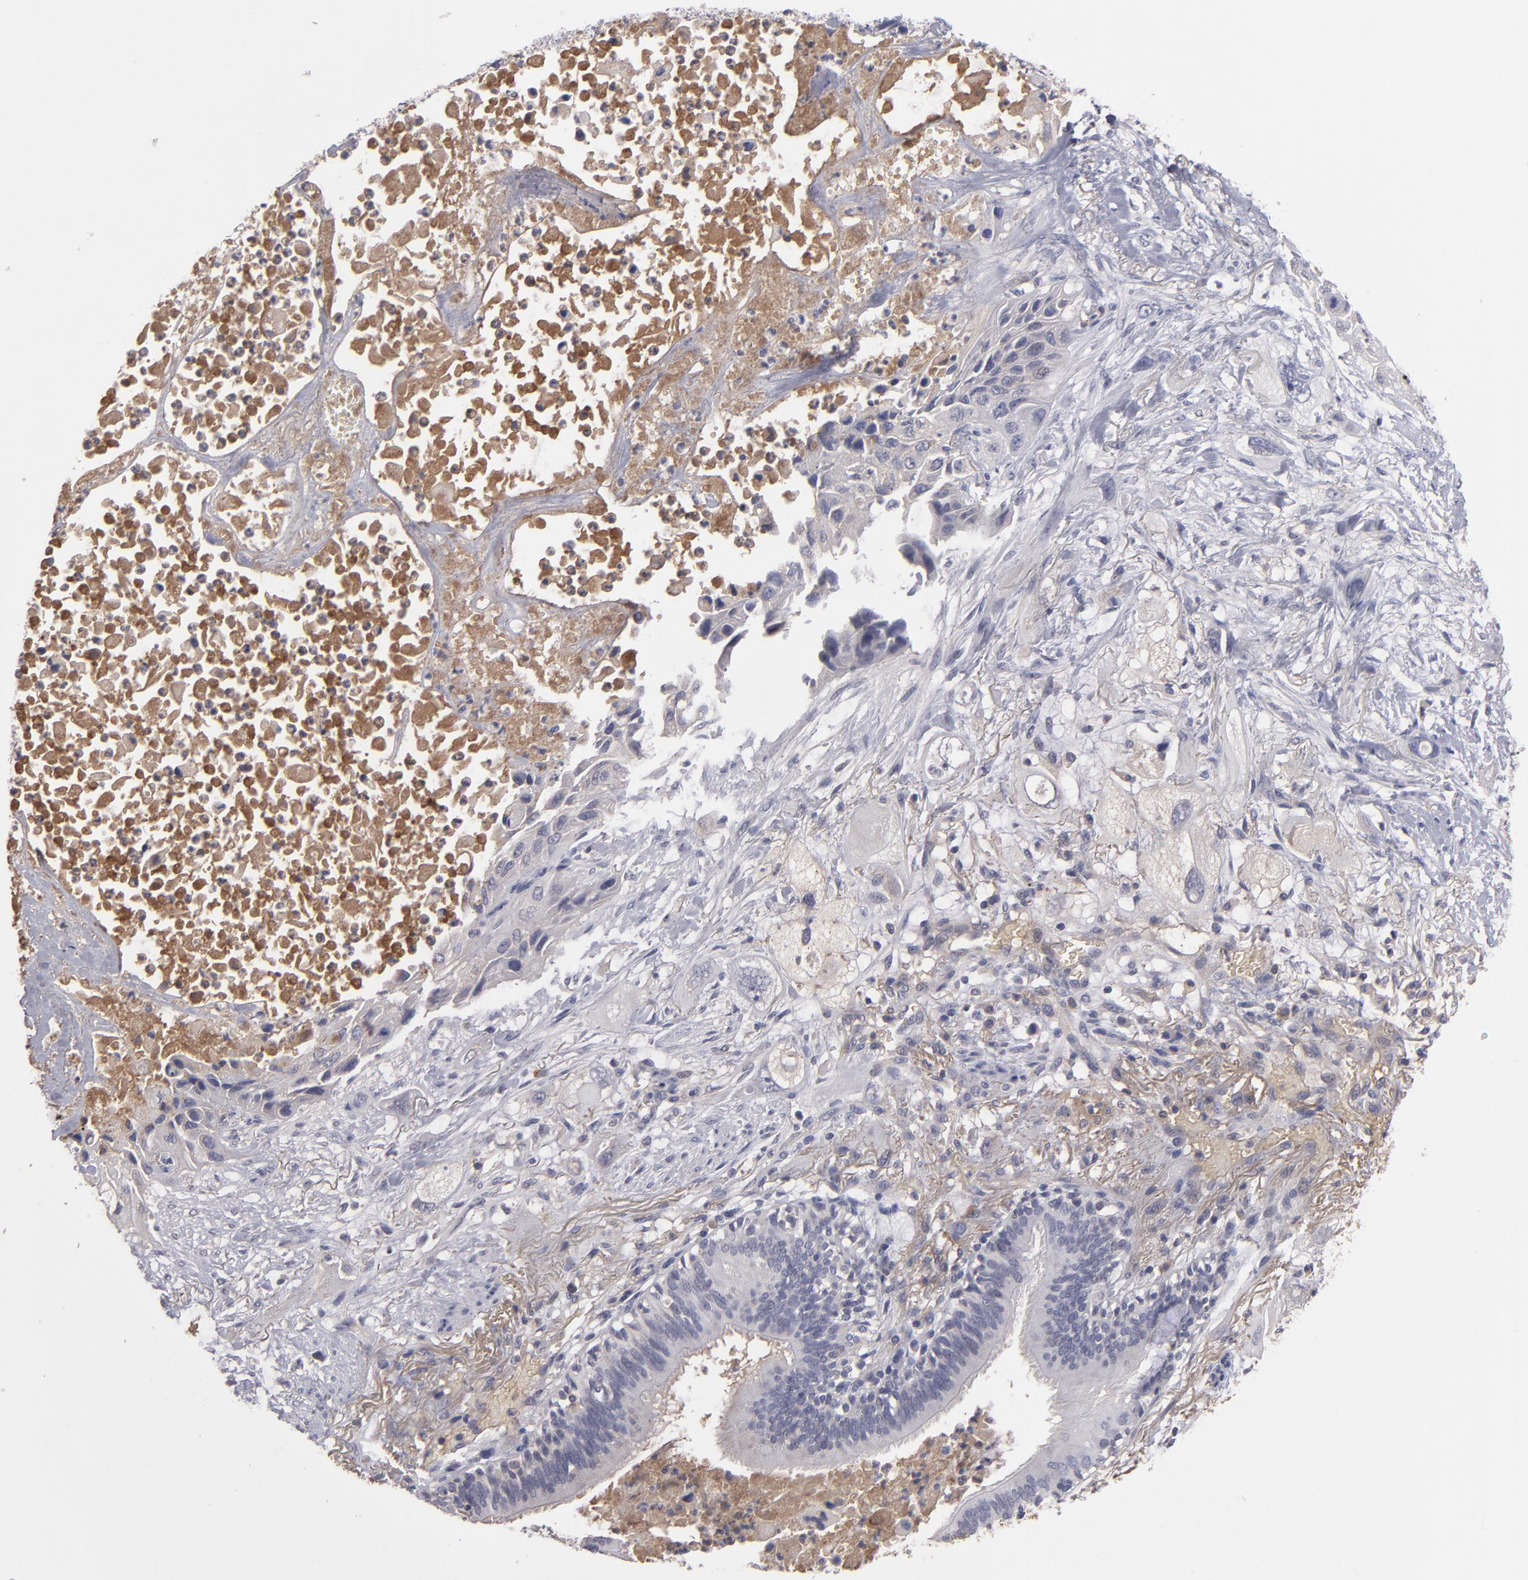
{"staining": {"intensity": "negative", "quantity": "none", "location": "none"}, "tissue": "lung cancer", "cell_type": "Tumor cells", "image_type": "cancer", "snomed": [{"axis": "morphology", "description": "Squamous cell carcinoma, NOS"}, {"axis": "topography", "description": "Lung"}], "caption": "A histopathology image of human squamous cell carcinoma (lung) is negative for staining in tumor cells.", "gene": "ITIH4", "patient": {"sex": "female", "age": 76}}